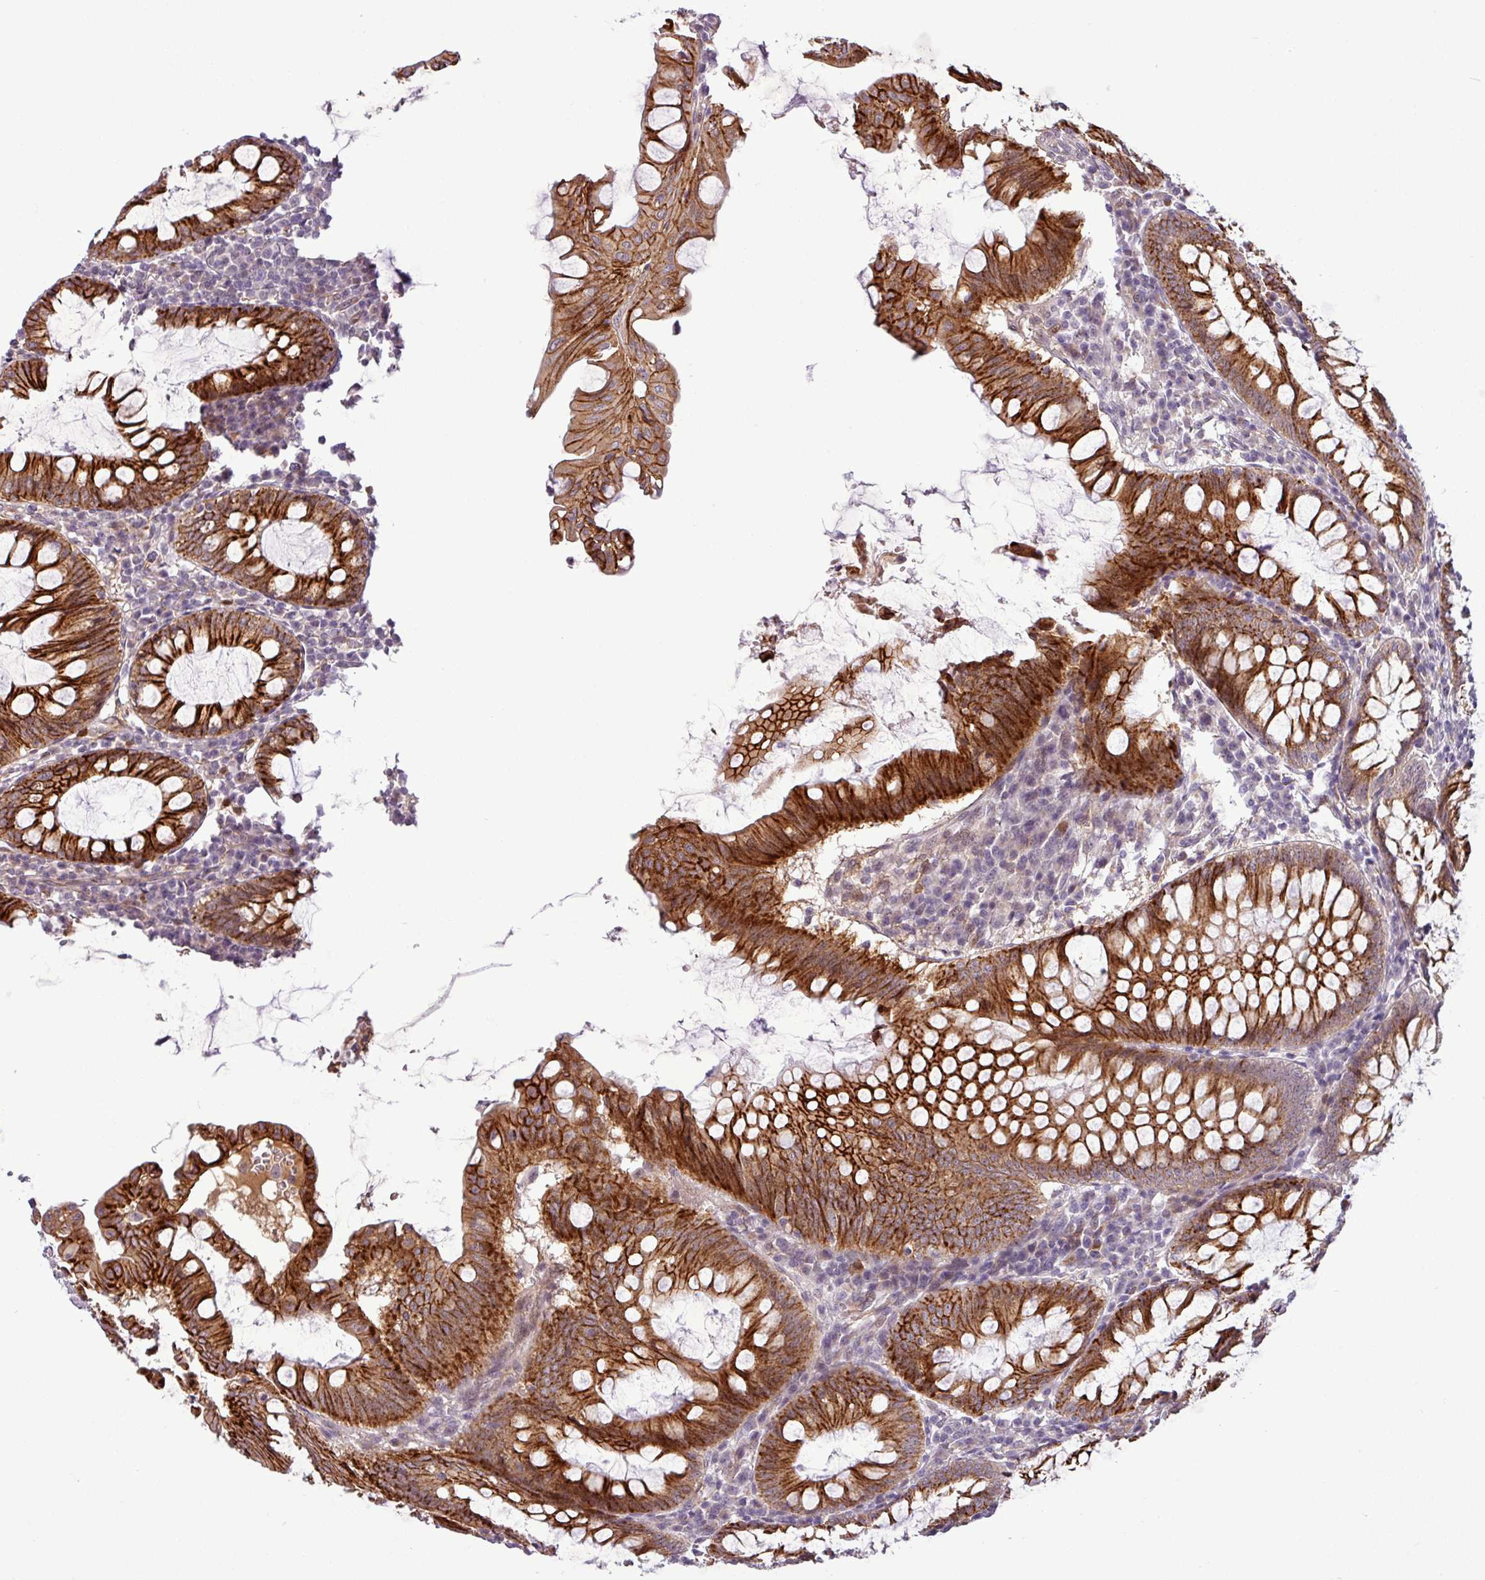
{"staining": {"intensity": "strong", "quantity": ">75%", "location": "cytoplasmic/membranous"}, "tissue": "appendix", "cell_type": "Glandular cells", "image_type": "normal", "snomed": [{"axis": "morphology", "description": "Normal tissue, NOS"}, {"axis": "topography", "description": "Appendix"}], "caption": "Appendix stained for a protein (brown) displays strong cytoplasmic/membranous positive expression in about >75% of glandular cells.", "gene": "PCDH1", "patient": {"sex": "male", "age": 83}}